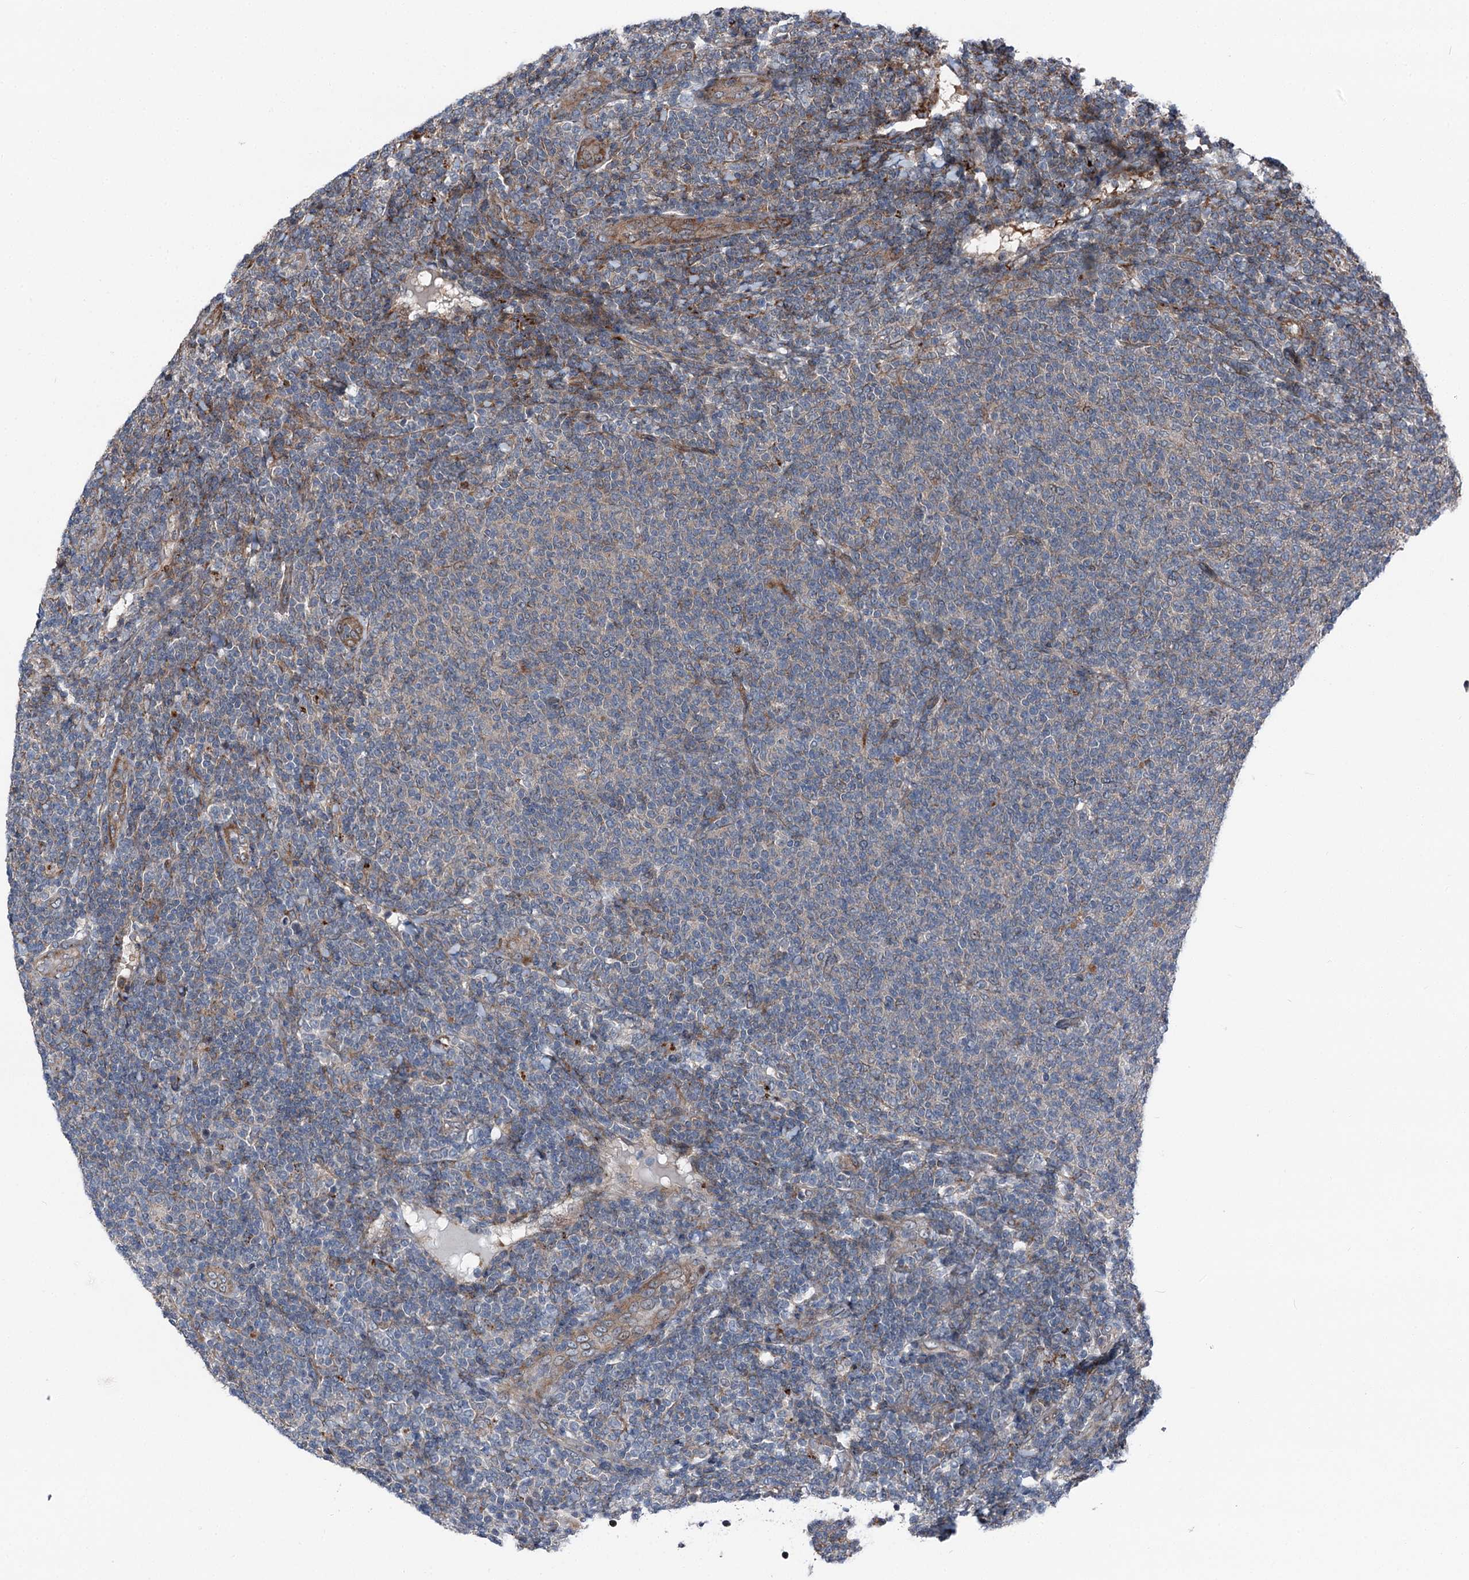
{"staining": {"intensity": "negative", "quantity": "none", "location": "none"}, "tissue": "lymphoma", "cell_type": "Tumor cells", "image_type": "cancer", "snomed": [{"axis": "morphology", "description": "Malignant lymphoma, non-Hodgkin's type, Low grade"}, {"axis": "topography", "description": "Lymph node"}], "caption": "DAB immunohistochemical staining of lymphoma demonstrates no significant positivity in tumor cells. (DAB (3,3'-diaminobenzidine) immunohistochemistry visualized using brightfield microscopy, high magnification).", "gene": "POLR1D", "patient": {"sex": "male", "age": 66}}